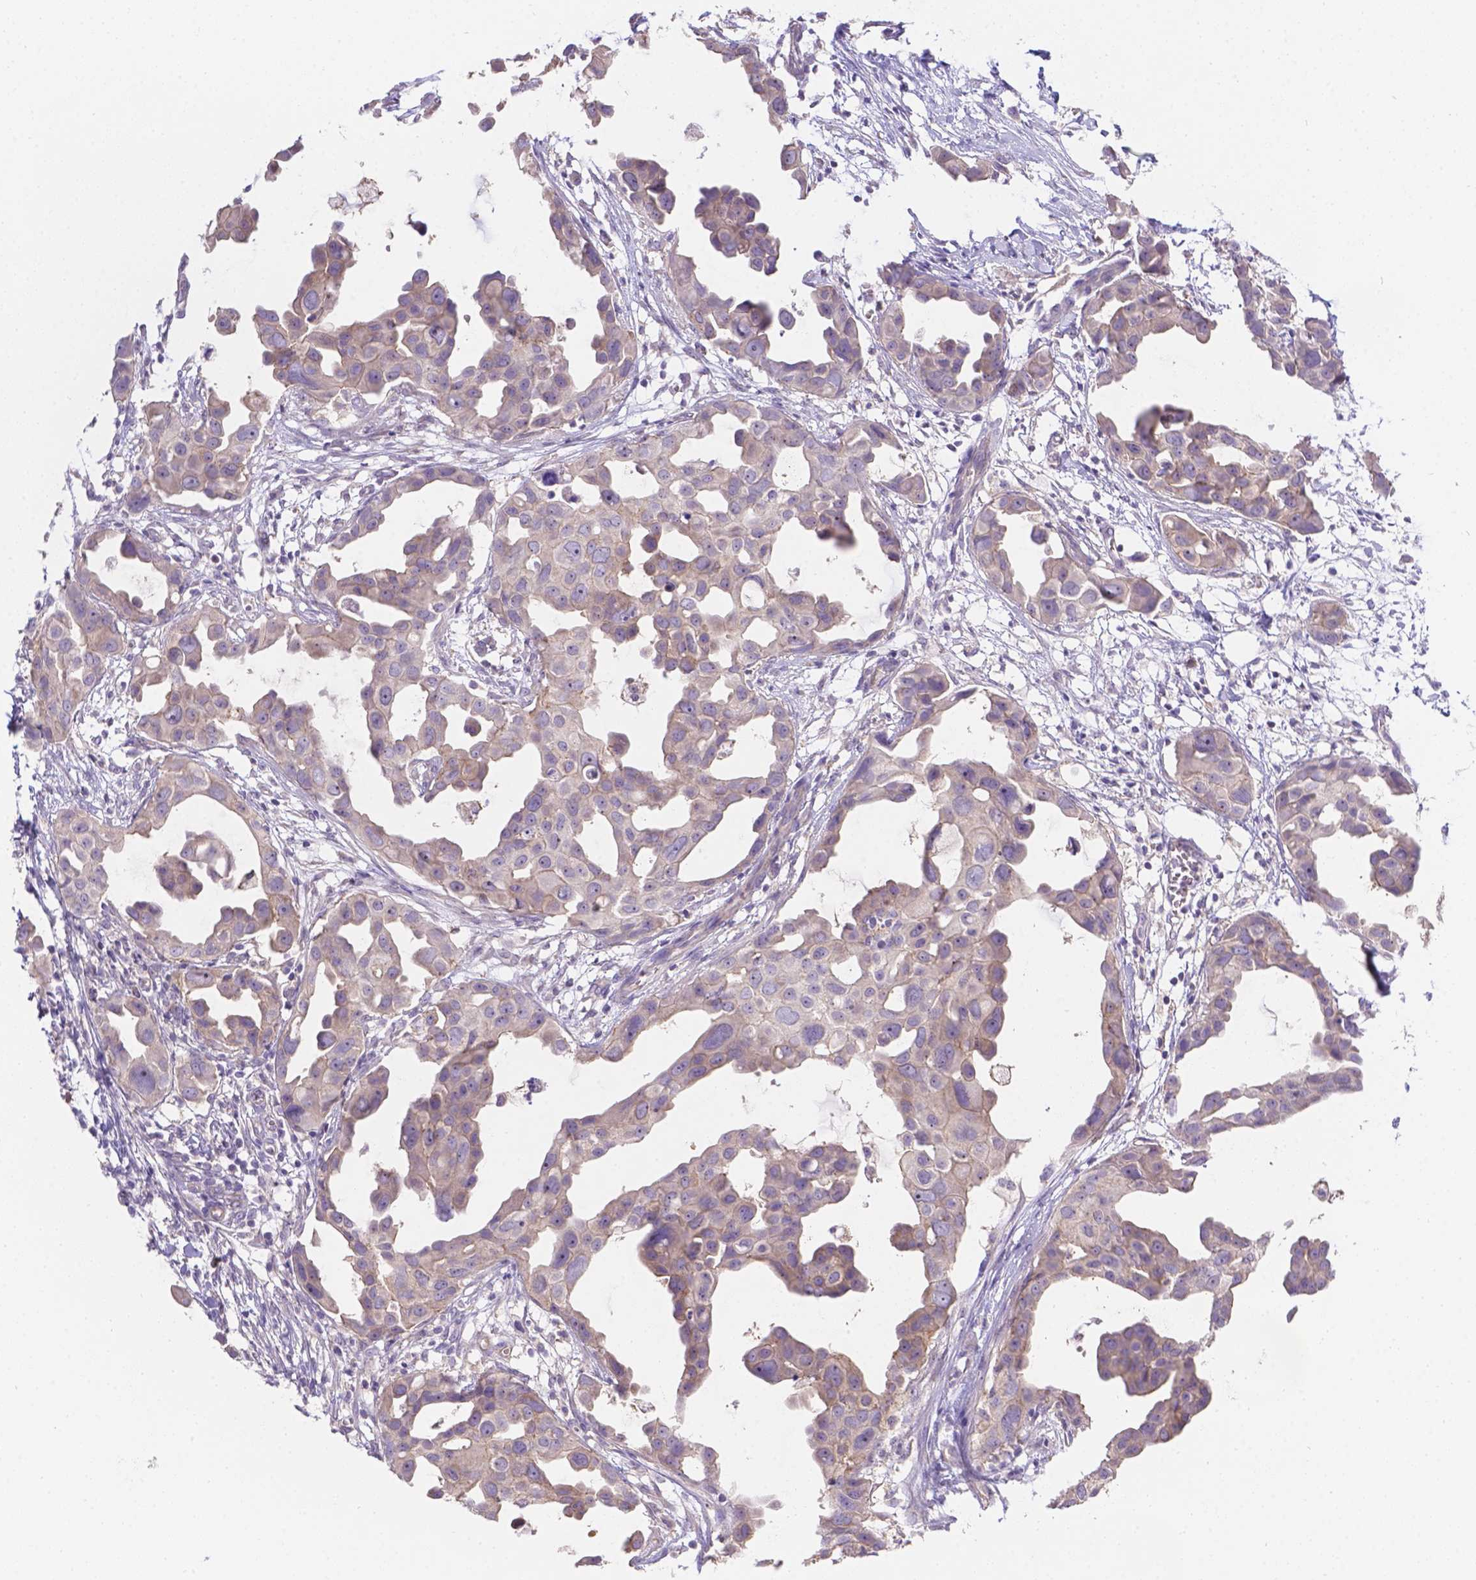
{"staining": {"intensity": "weak", "quantity": "25%-75%", "location": "cytoplasmic/membranous"}, "tissue": "breast cancer", "cell_type": "Tumor cells", "image_type": "cancer", "snomed": [{"axis": "morphology", "description": "Duct carcinoma"}, {"axis": "topography", "description": "Breast"}], "caption": "Protein expression analysis of breast cancer (infiltrating ductal carcinoma) displays weak cytoplasmic/membranous staining in about 25%-75% of tumor cells.", "gene": "CD96", "patient": {"sex": "female", "age": 38}}